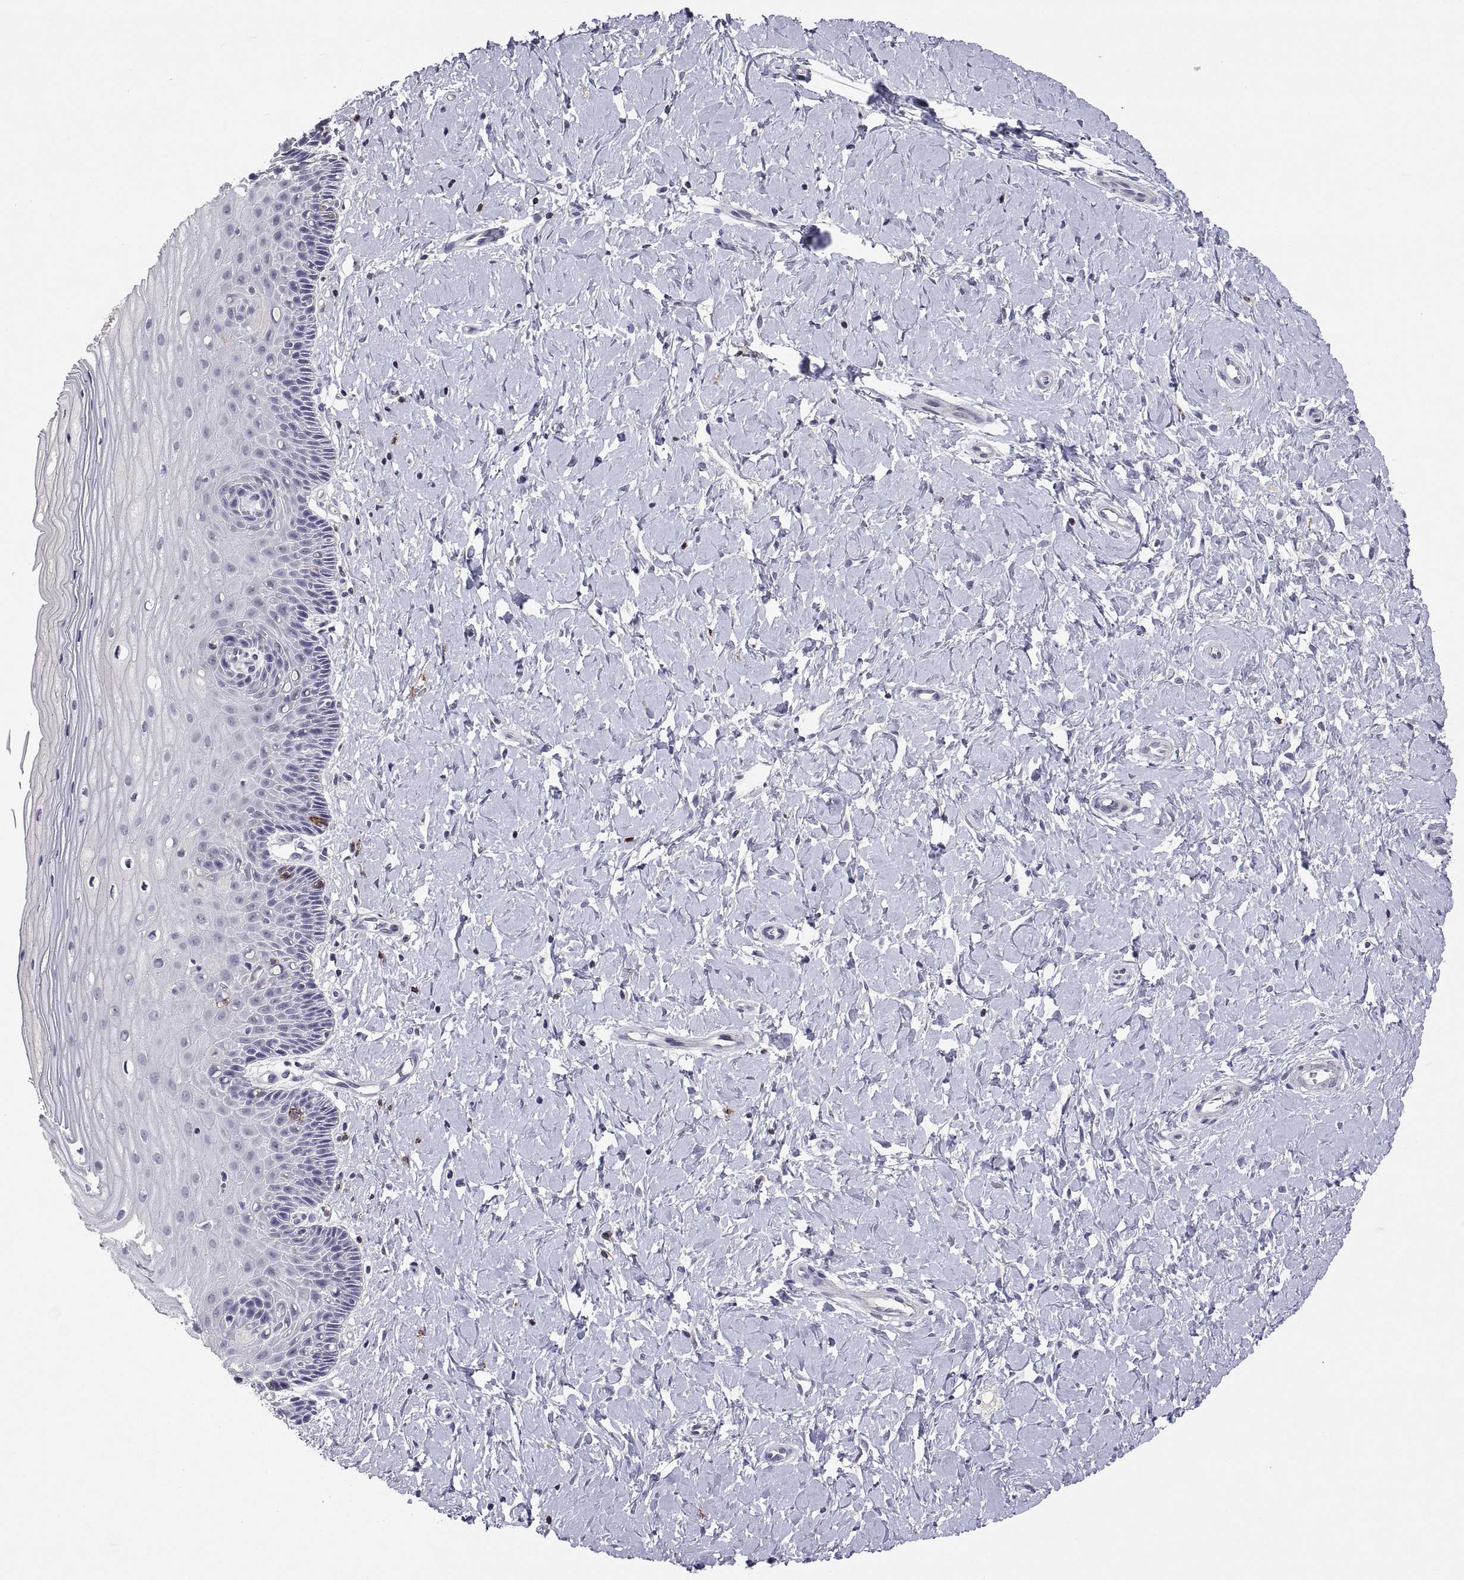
{"staining": {"intensity": "negative", "quantity": "none", "location": "none"}, "tissue": "cervix", "cell_type": "Glandular cells", "image_type": "normal", "snomed": [{"axis": "morphology", "description": "Normal tissue, NOS"}, {"axis": "topography", "description": "Cervix"}], "caption": "Human cervix stained for a protein using immunohistochemistry exhibits no positivity in glandular cells.", "gene": "MS4A1", "patient": {"sex": "female", "age": 37}}